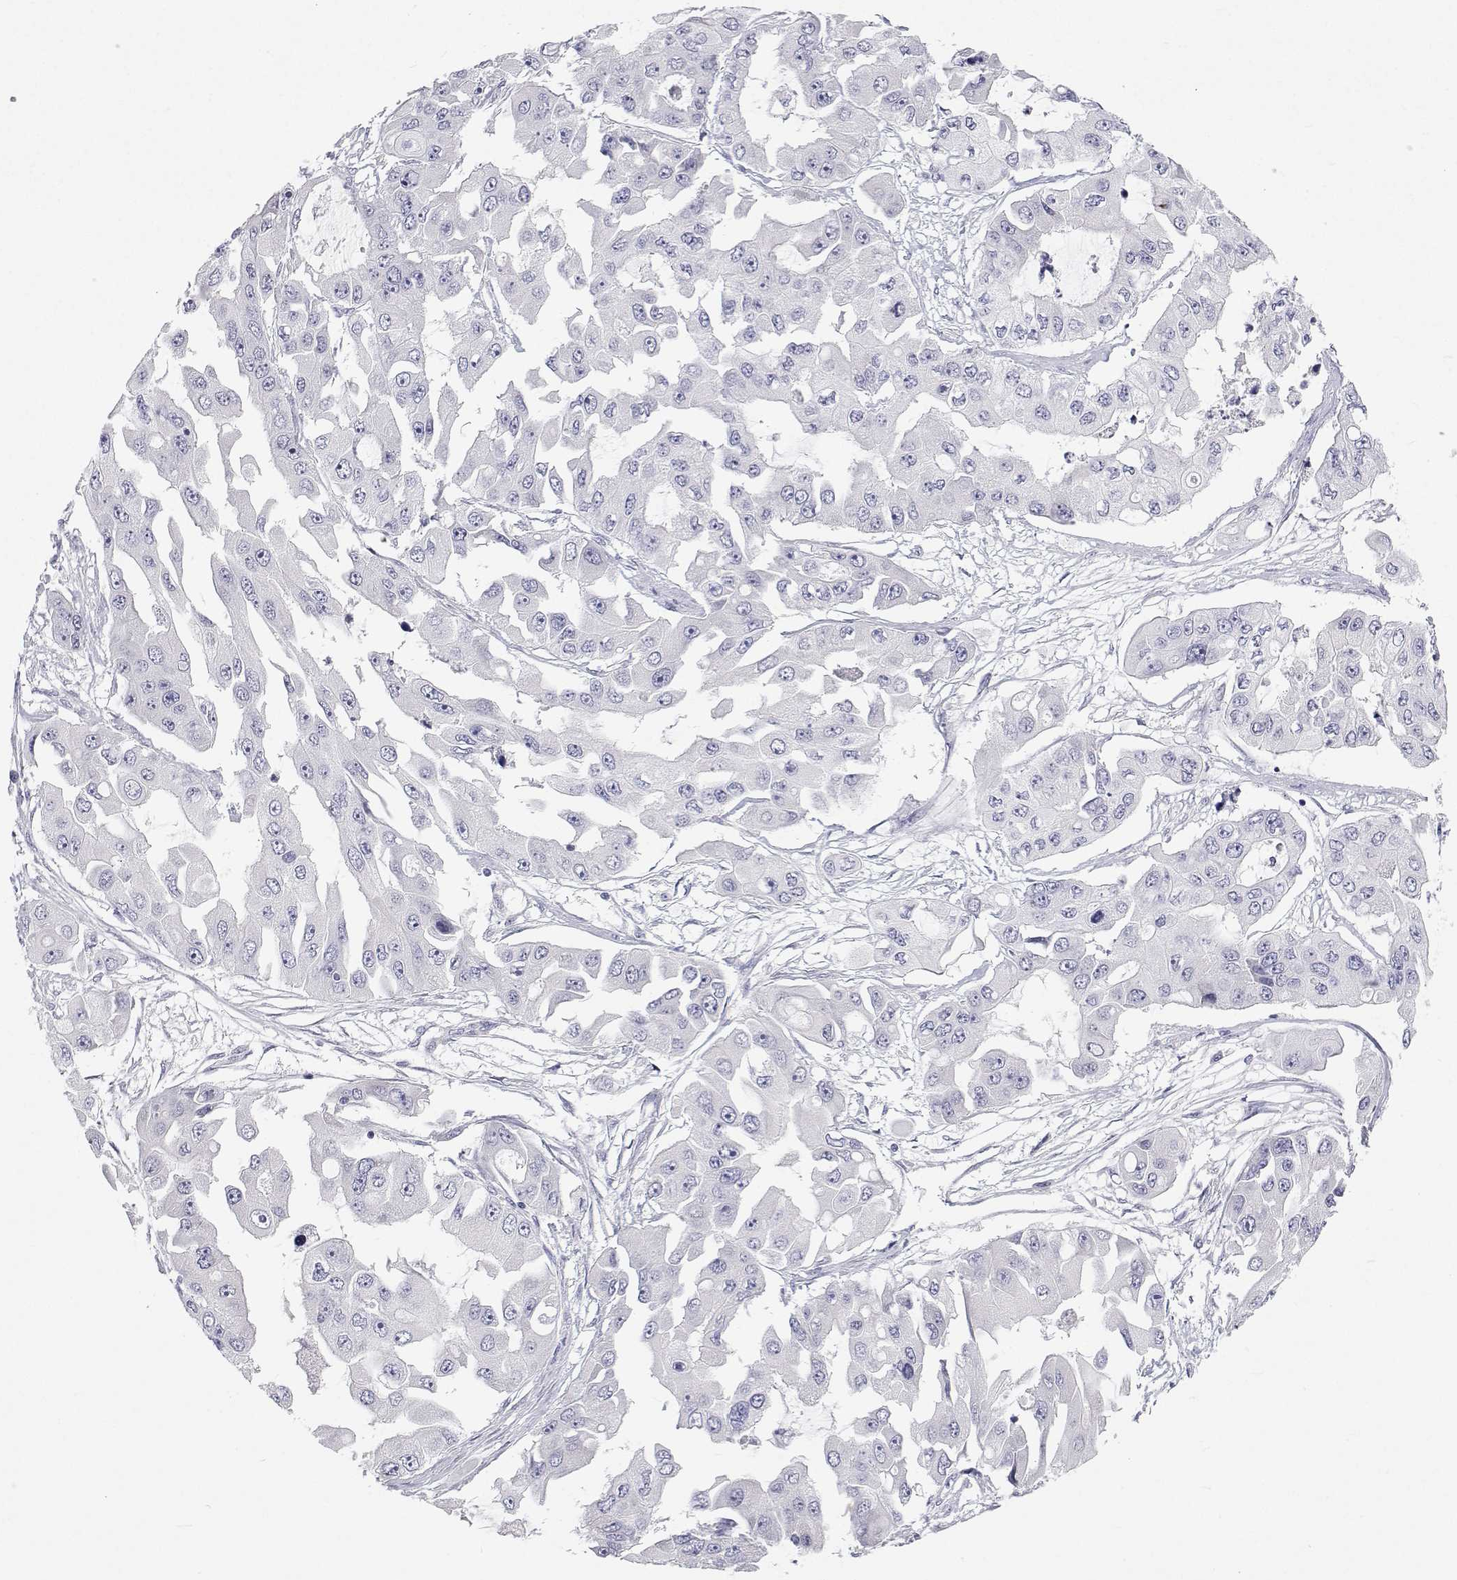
{"staining": {"intensity": "negative", "quantity": "none", "location": "none"}, "tissue": "ovarian cancer", "cell_type": "Tumor cells", "image_type": "cancer", "snomed": [{"axis": "morphology", "description": "Cystadenocarcinoma, serous, NOS"}, {"axis": "topography", "description": "Ovary"}], "caption": "This is an immunohistochemistry histopathology image of ovarian cancer (serous cystadenocarcinoma). There is no expression in tumor cells.", "gene": "TTN", "patient": {"sex": "female", "age": 56}}